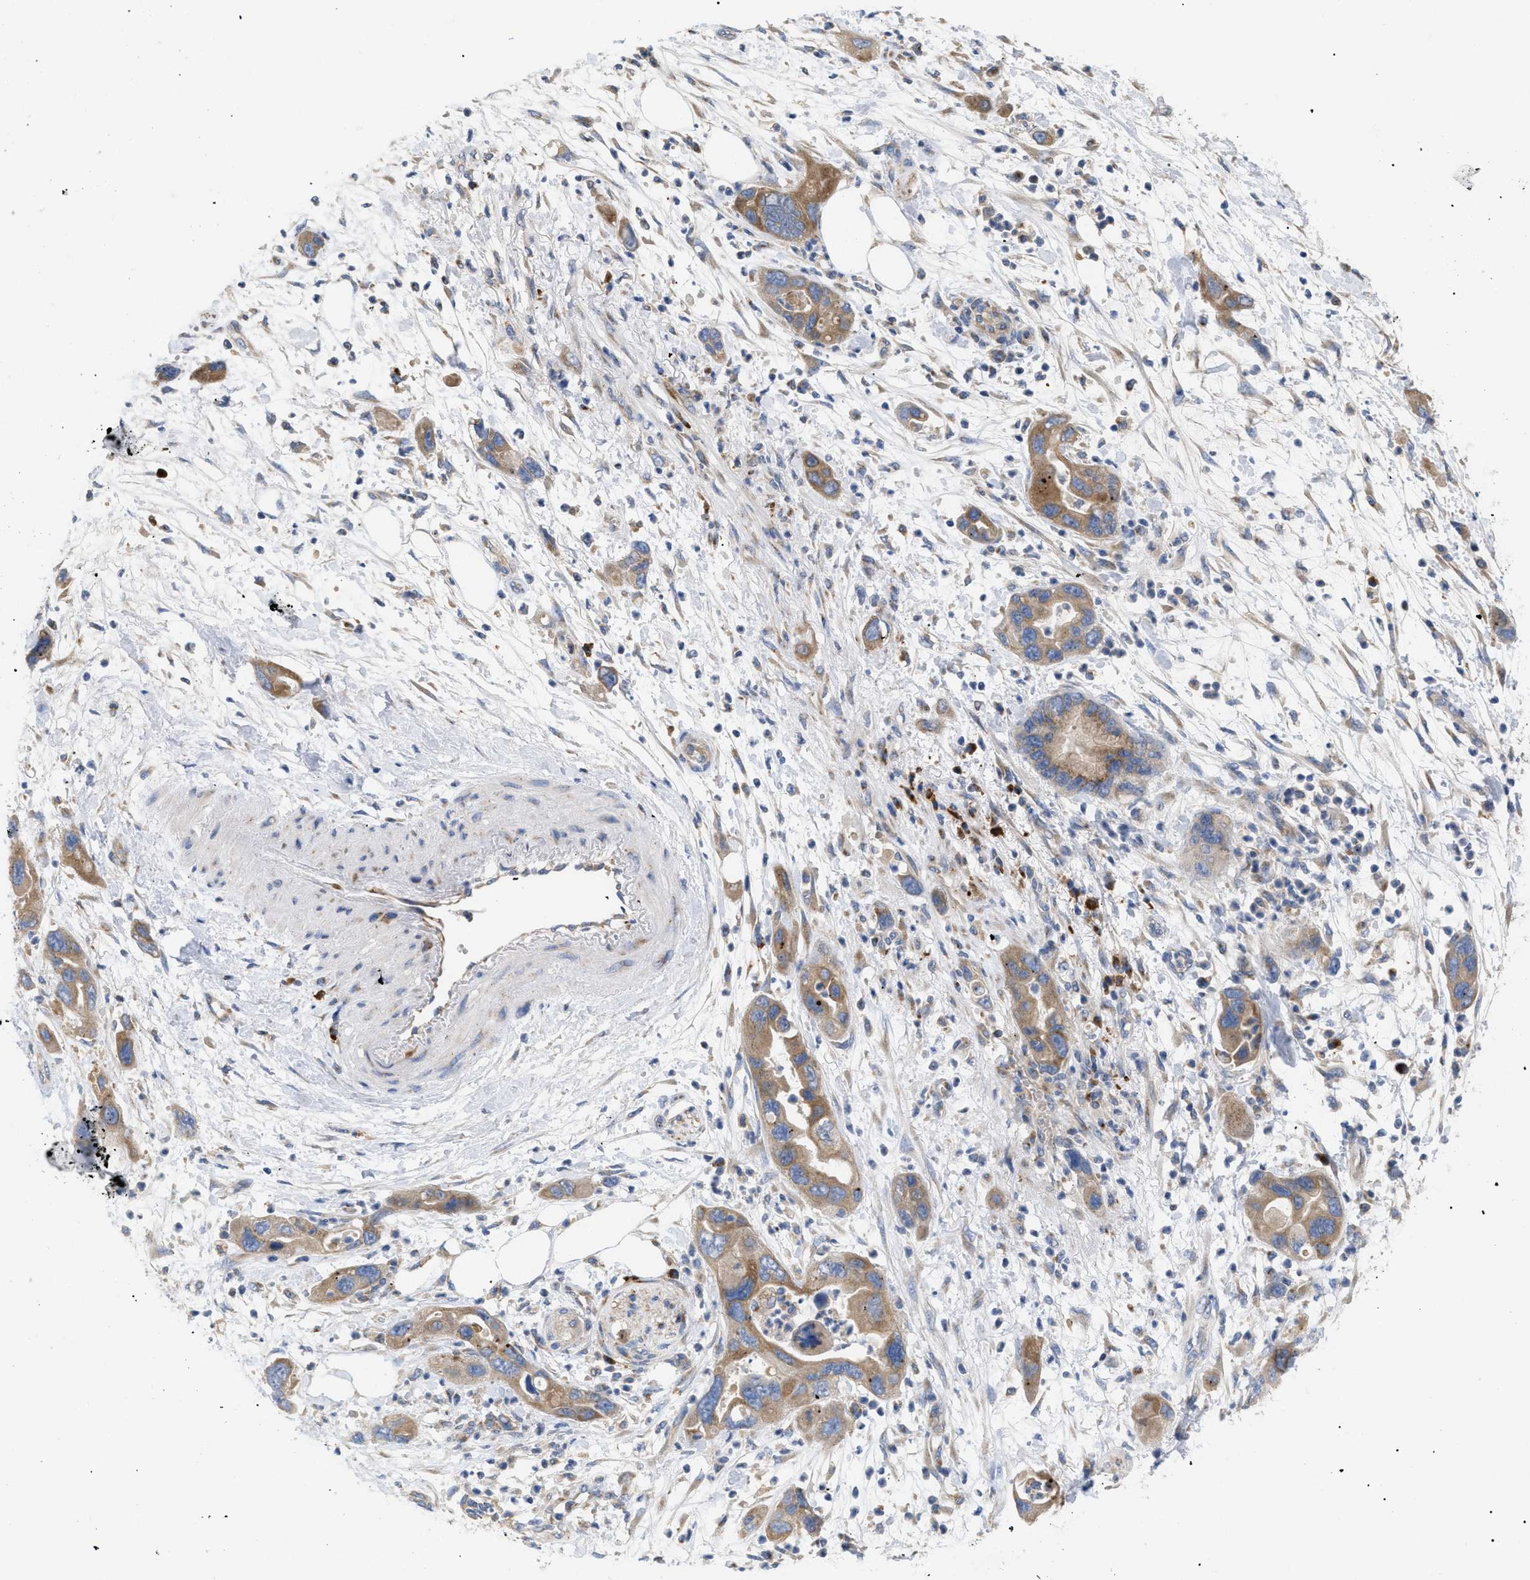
{"staining": {"intensity": "moderate", "quantity": ">75%", "location": "cytoplasmic/membranous"}, "tissue": "pancreatic cancer", "cell_type": "Tumor cells", "image_type": "cancer", "snomed": [{"axis": "morphology", "description": "Normal tissue, NOS"}, {"axis": "morphology", "description": "Adenocarcinoma, NOS"}, {"axis": "topography", "description": "Pancreas"}], "caption": "Immunohistochemistry (IHC) of pancreatic cancer shows medium levels of moderate cytoplasmic/membranous expression in approximately >75% of tumor cells.", "gene": "SLC50A1", "patient": {"sex": "female", "age": 71}}